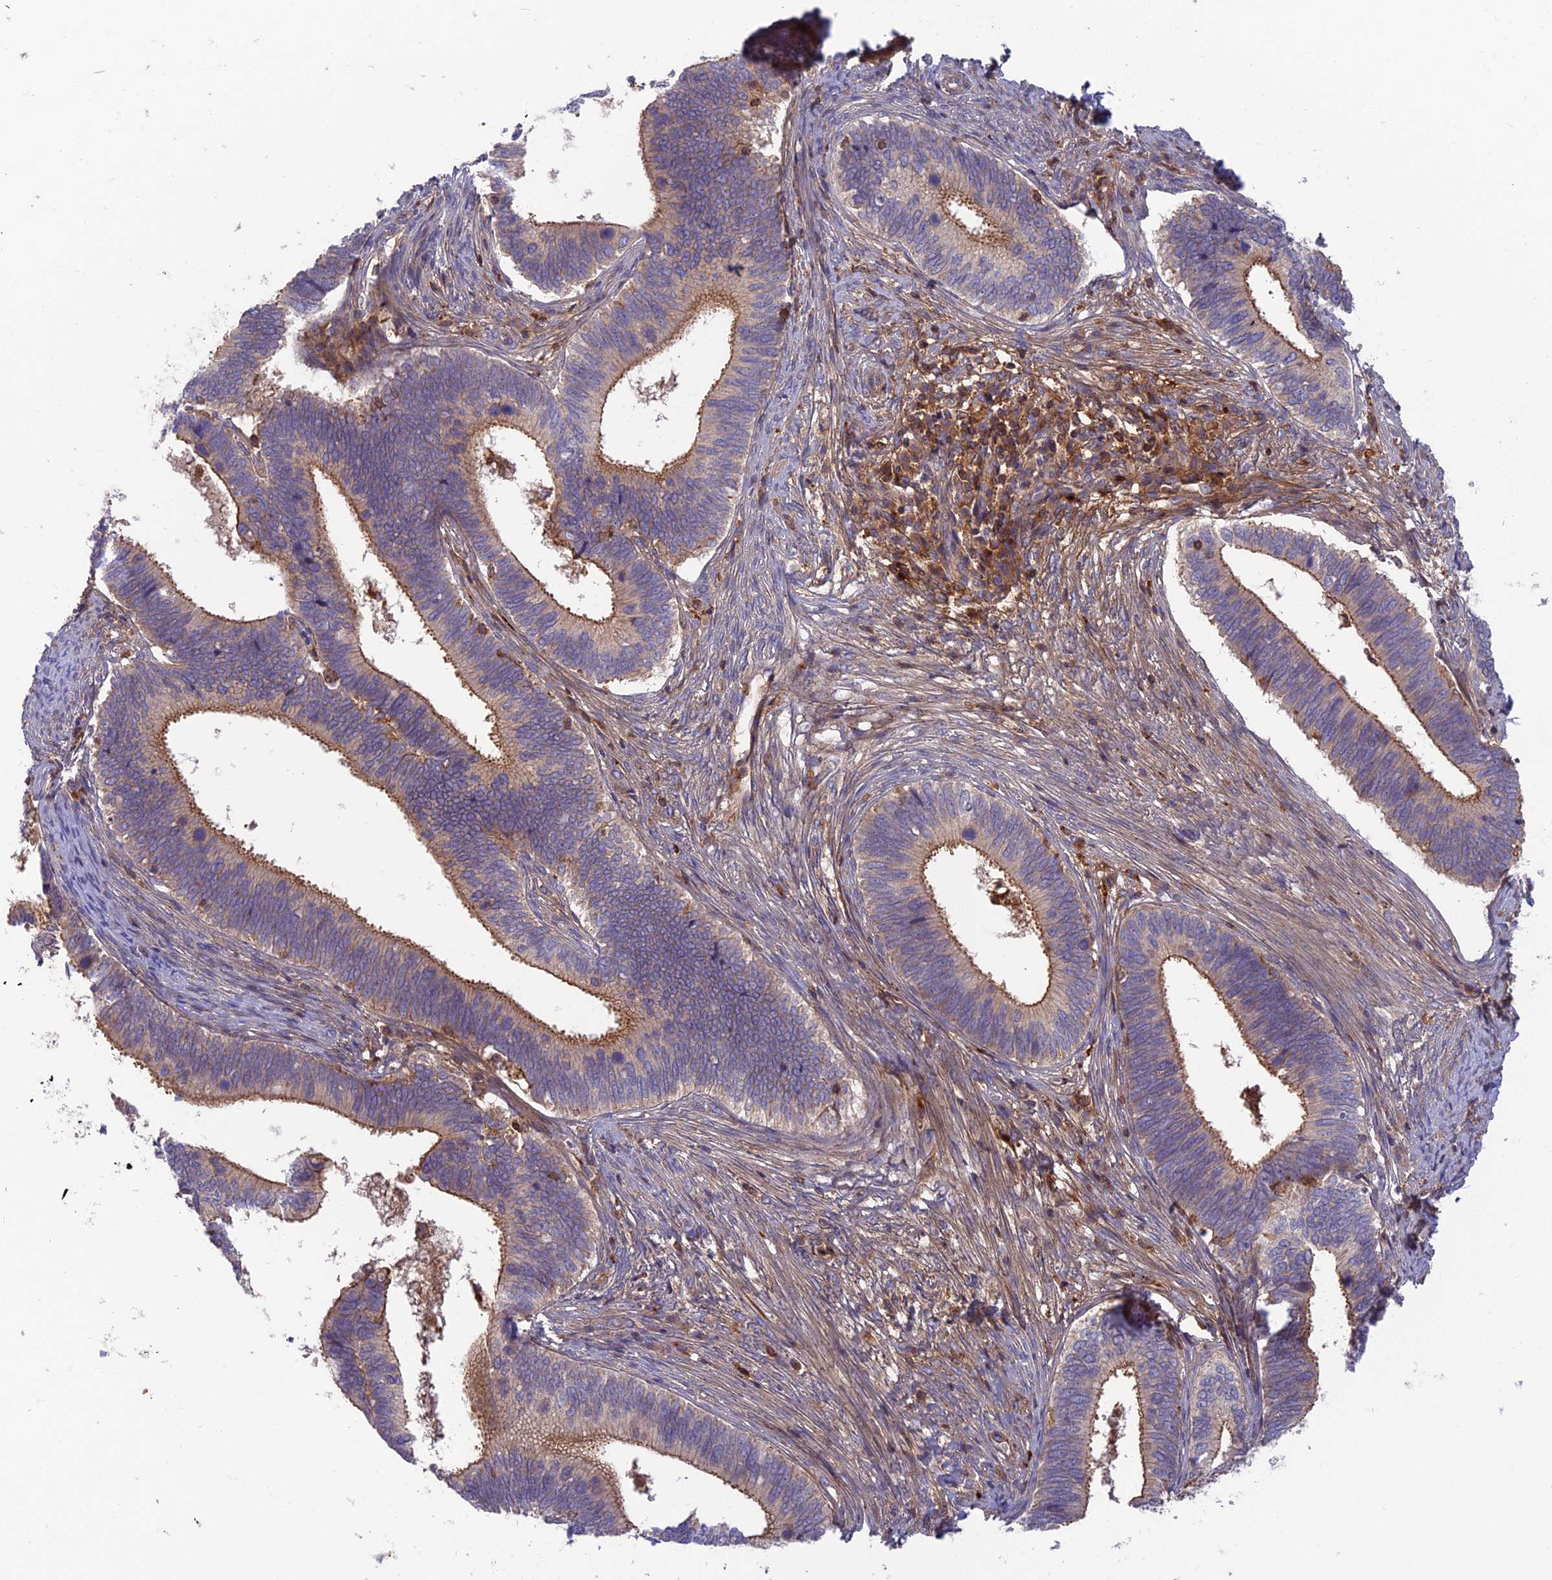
{"staining": {"intensity": "moderate", "quantity": "<25%", "location": "cytoplasmic/membranous"}, "tissue": "cervical cancer", "cell_type": "Tumor cells", "image_type": "cancer", "snomed": [{"axis": "morphology", "description": "Adenocarcinoma, NOS"}, {"axis": "topography", "description": "Cervix"}], "caption": "Cervical cancer (adenocarcinoma) tissue demonstrates moderate cytoplasmic/membranous positivity in approximately <25% of tumor cells, visualized by immunohistochemistry.", "gene": "CPNE7", "patient": {"sex": "female", "age": 42}}